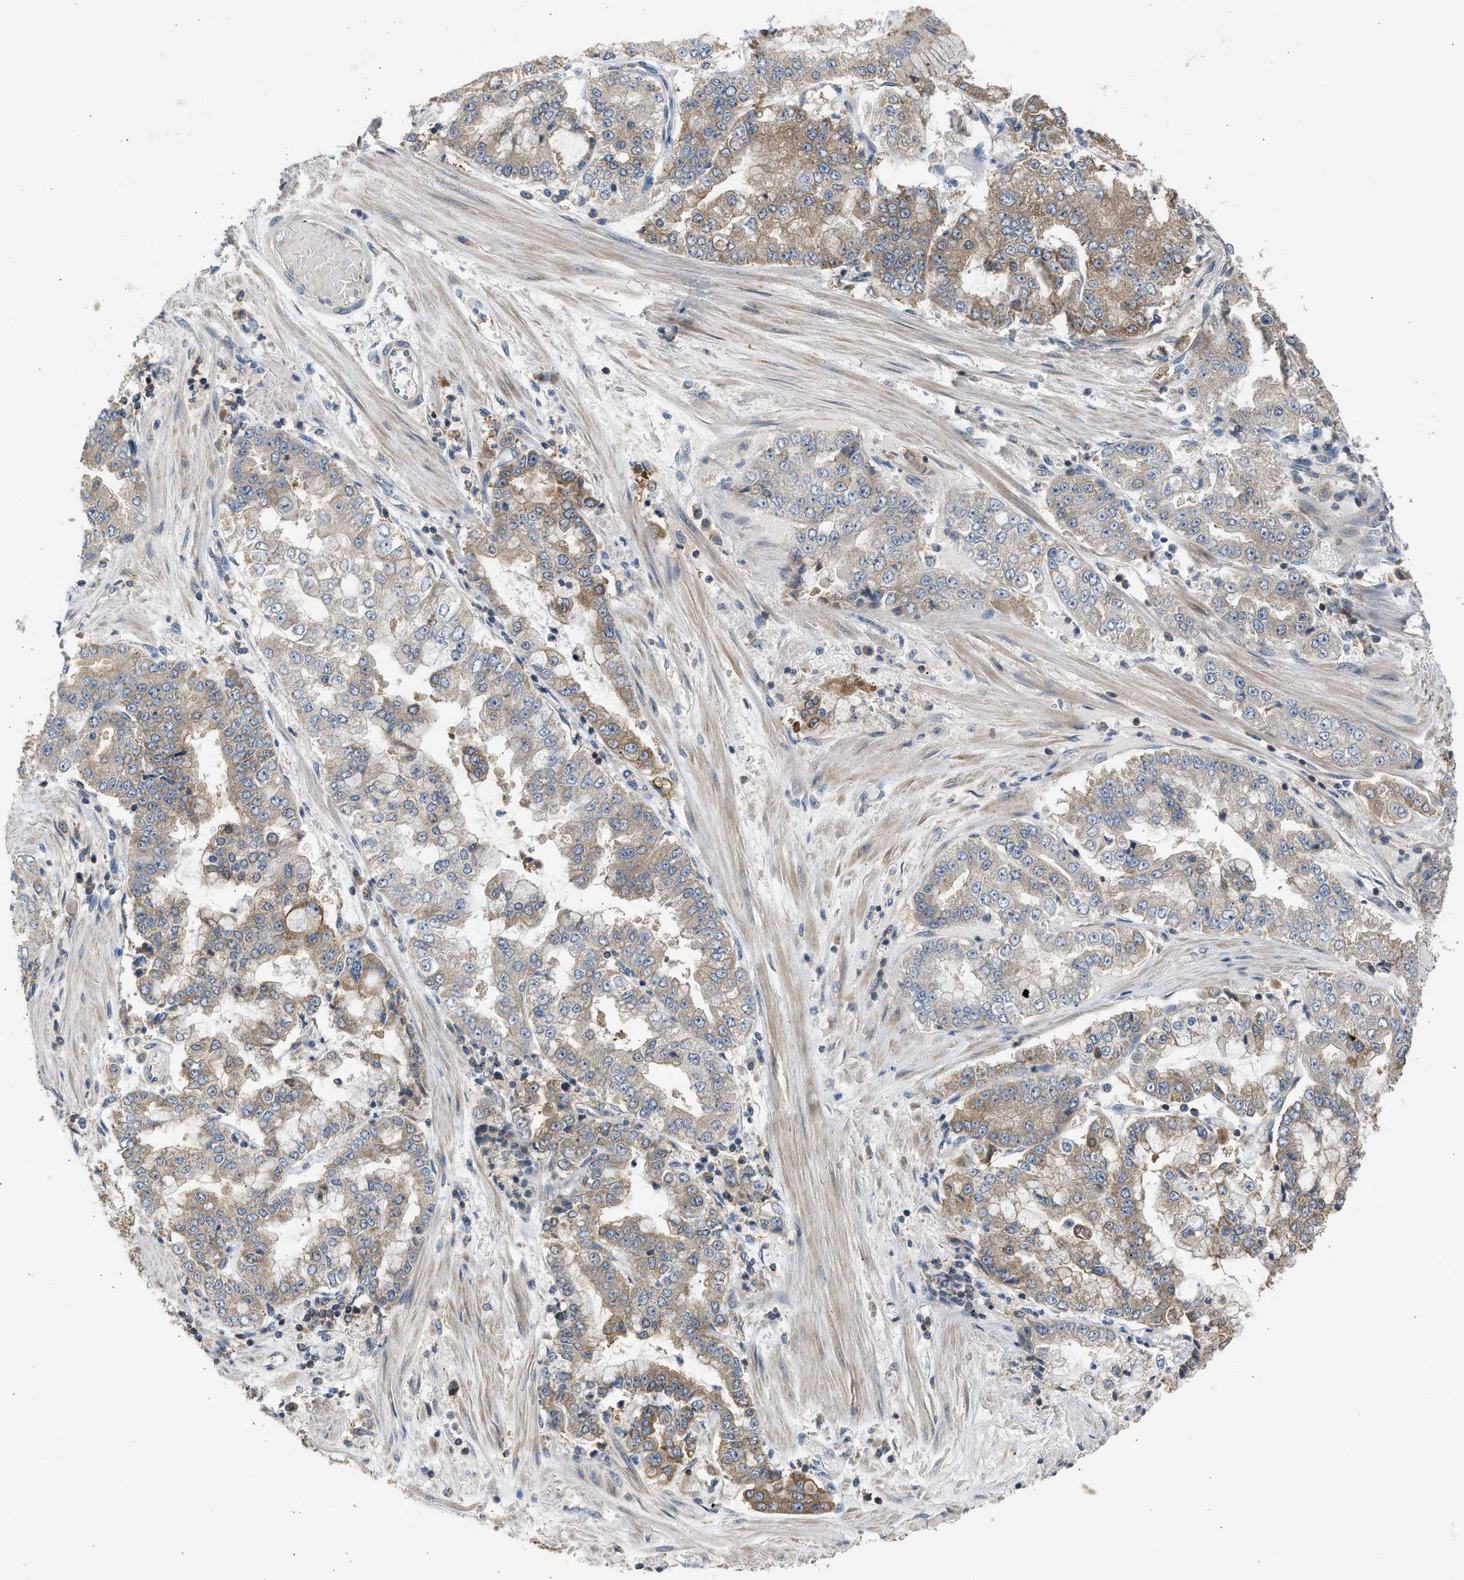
{"staining": {"intensity": "moderate", "quantity": ">75%", "location": "cytoplasmic/membranous"}, "tissue": "stomach cancer", "cell_type": "Tumor cells", "image_type": "cancer", "snomed": [{"axis": "morphology", "description": "Adenocarcinoma, NOS"}, {"axis": "topography", "description": "Stomach"}], "caption": "This micrograph reveals immunohistochemistry (IHC) staining of human stomach cancer (adenocarcinoma), with medium moderate cytoplasmic/membranous expression in approximately >75% of tumor cells.", "gene": "CYP1A1", "patient": {"sex": "male", "age": 76}}